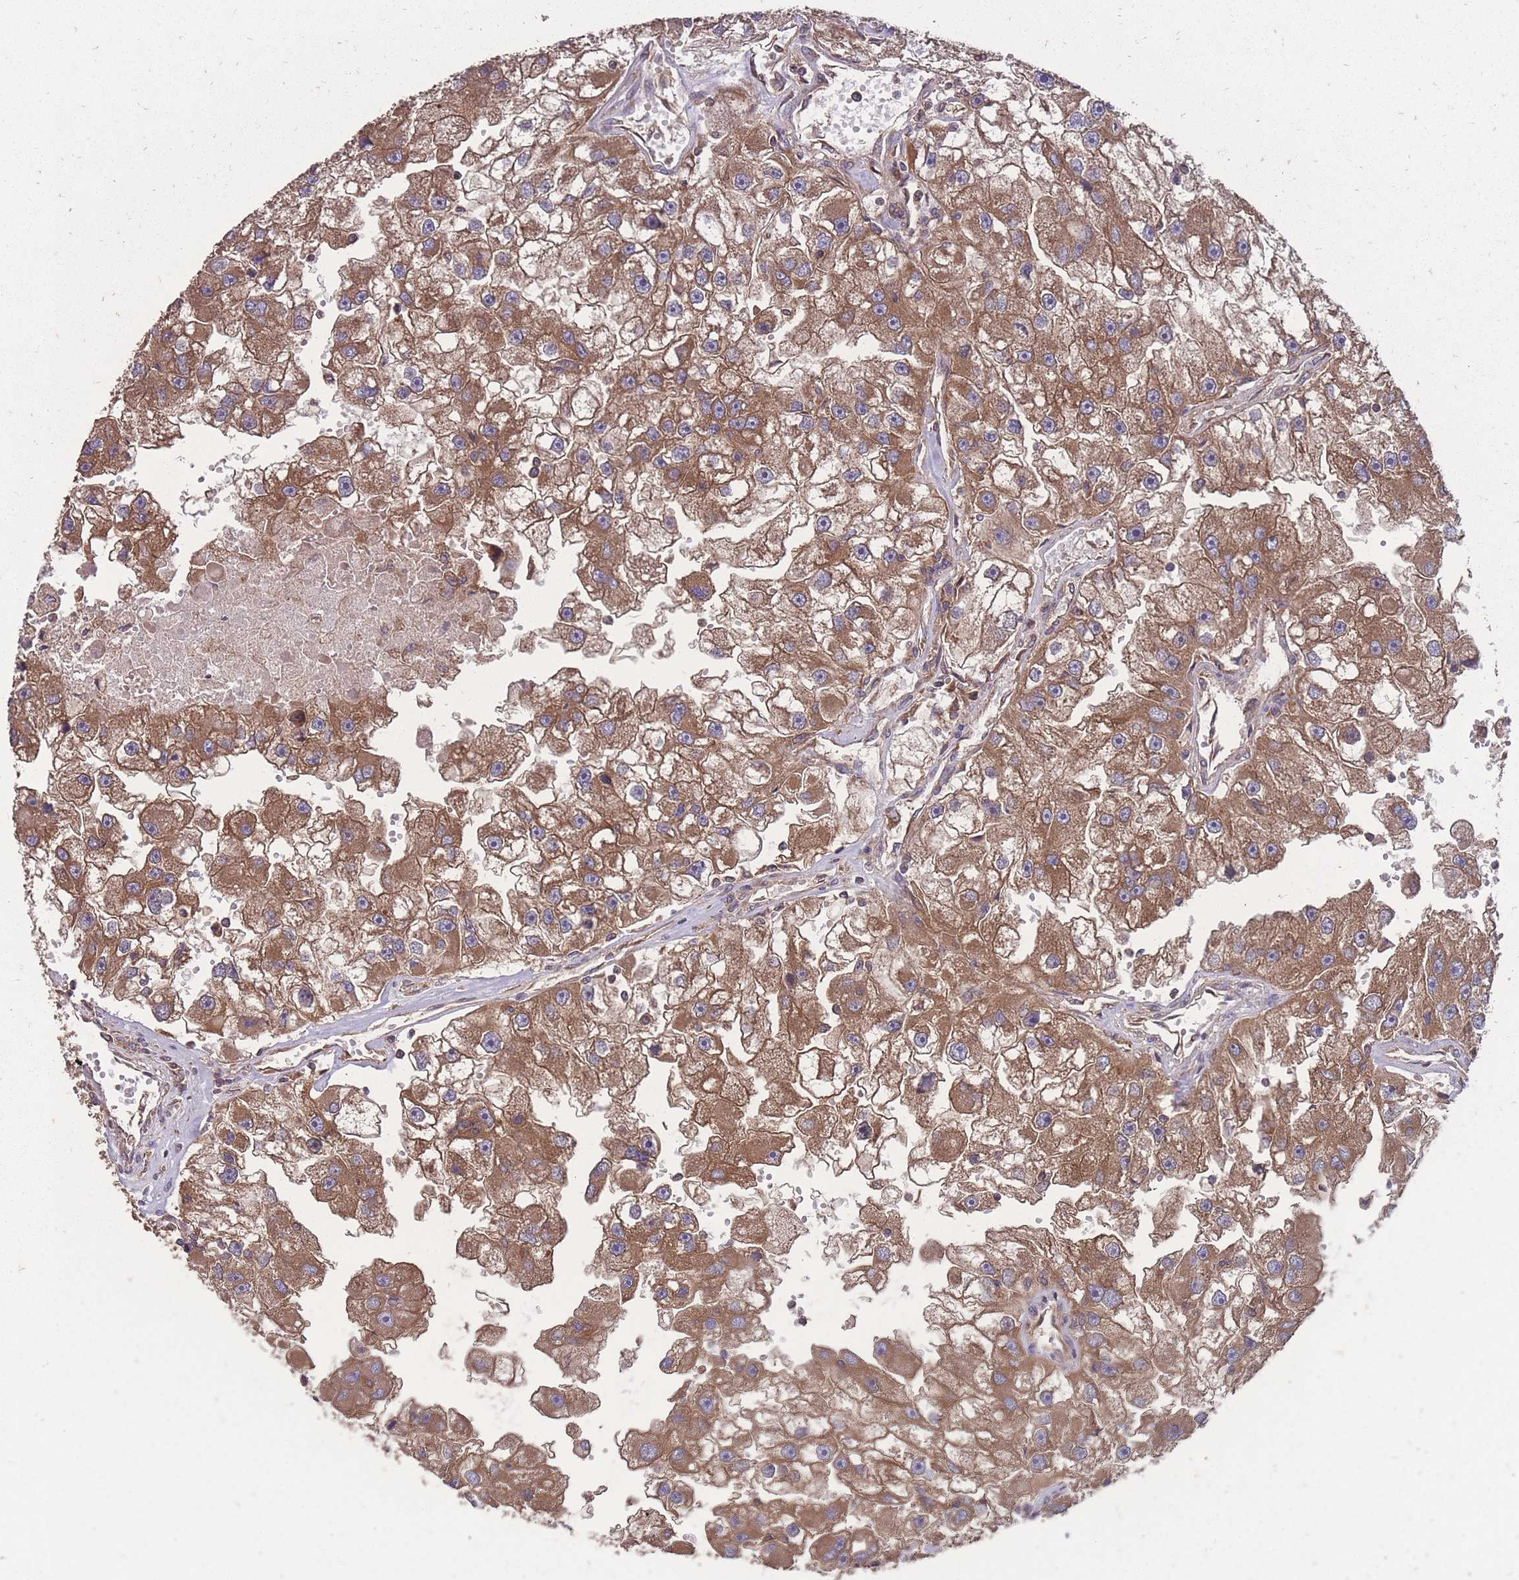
{"staining": {"intensity": "moderate", "quantity": ">75%", "location": "cytoplasmic/membranous"}, "tissue": "renal cancer", "cell_type": "Tumor cells", "image_type": "cancer", "snomed": [{"axis": "morphology", "description": "Adenocarcinoma, NOS"}, {"axis": "topography", "description": "Kidney"}], "caption": "Approximately >75% of tumor cells in human renal cancer (adenocarcinoma) demonstrate moderate cytoplasmic/membranous protein positivity as visualized by brown immunohistochemical staining.", "gene": "ZPR1", "patient": {"sex": "male", "age": 63}}